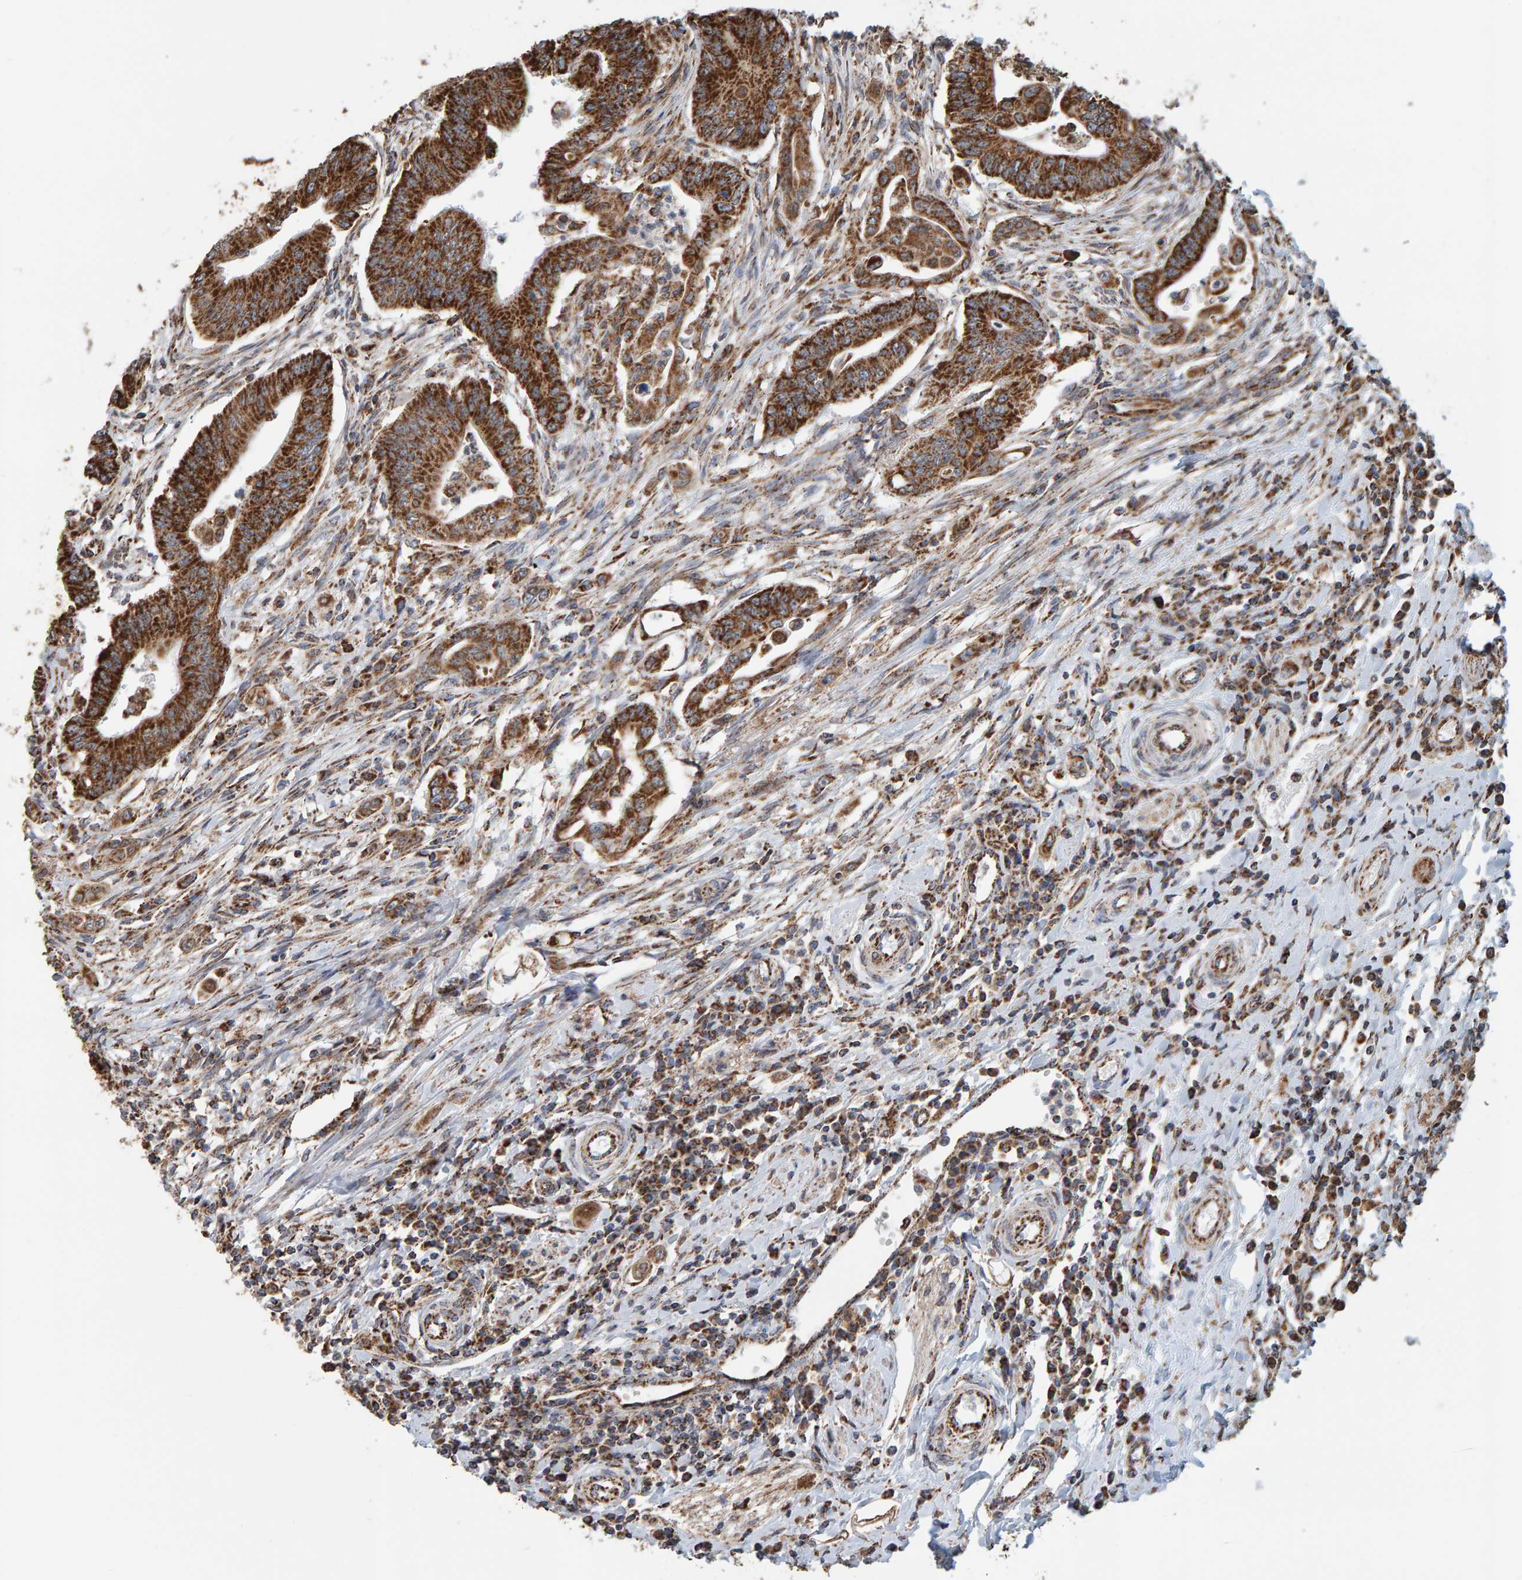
{"staining": {"intensity": "strong", "quantity": ">75%", "location": "cytoplasmic/membranous"}, "tissue": "colorectal cancer", "cell_type": "Tumor cells", "image_type": "cancer", "snomed": [{"axis": "morphology", "description": "Adenoma, NOS"}, {"axis": "morphology", "description": "Adenocarcinoma, NOS"}, {"axis": "topography", "description": "Colon"}], "caption": "Strong cytoplasmic/membranous protein expression is seen in about >75% of tumor cells in colorectal cancer.", "gene": "MRPL45", "patient": {"sex": "male", "age": 79}}